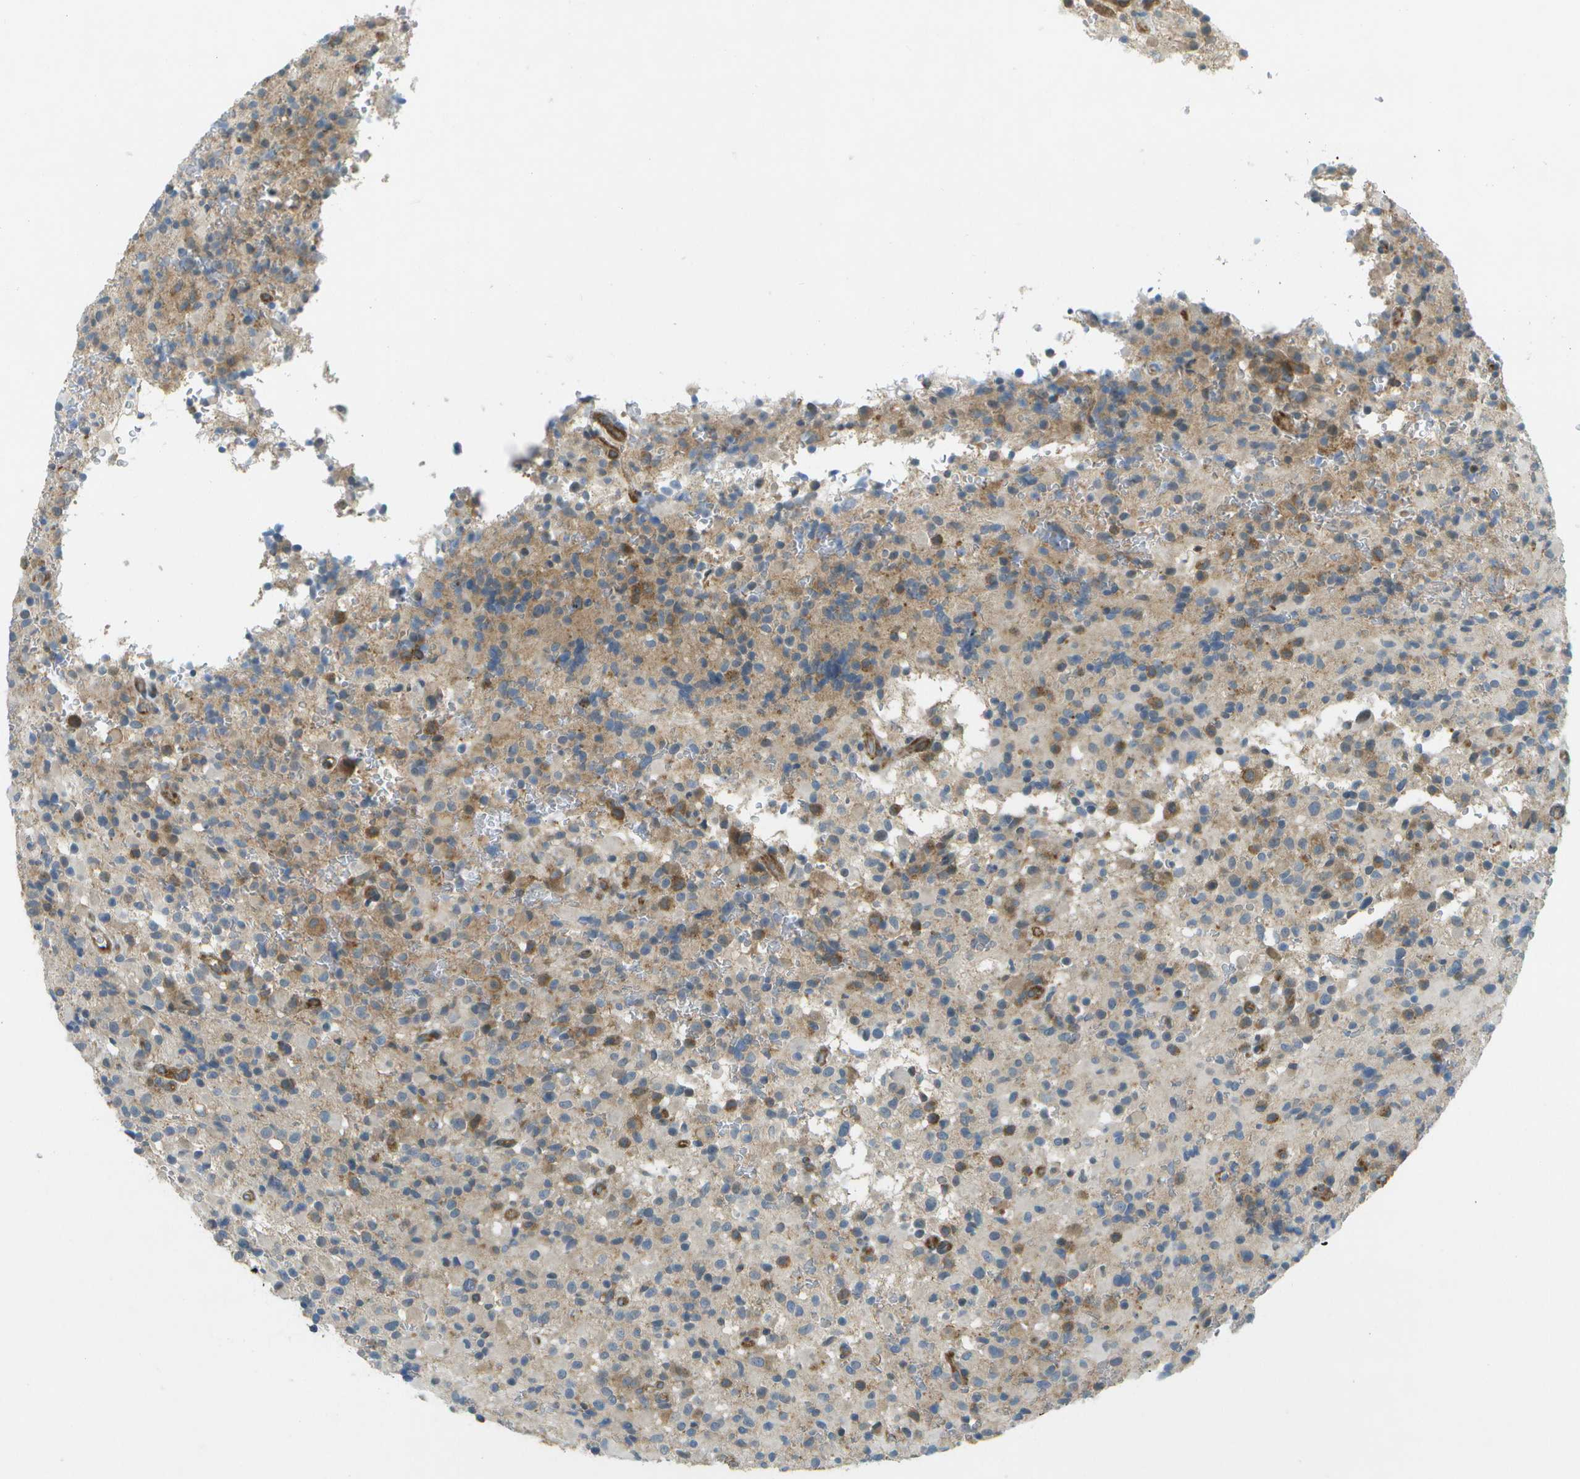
{"staining": {"intensity": "moderate", "quantity": "<25%", "location": "cytoplasmic/membranous"}, "tissue": "glioma", "cell_type": "Tumor cells", "image_type": "cancer", "snomed": [{"axis": "morphology", "description": "Glioma, malignant, High grade"}, {"axis": "topography", "description": "Brain"}], "caption": "Immunohistochemistry image of neoplastic tissue: human malignant glioma (high-grade) stained using immunohistochemistry (IHC) displays low levels of moderate protein expression localized specifically in the cytoplasmic/membranous of tumor cells, appearing as a cytoplasmic/membranous brown color.", "gene": "WNK2", "patient": {"sex": "male", "age": 71}}